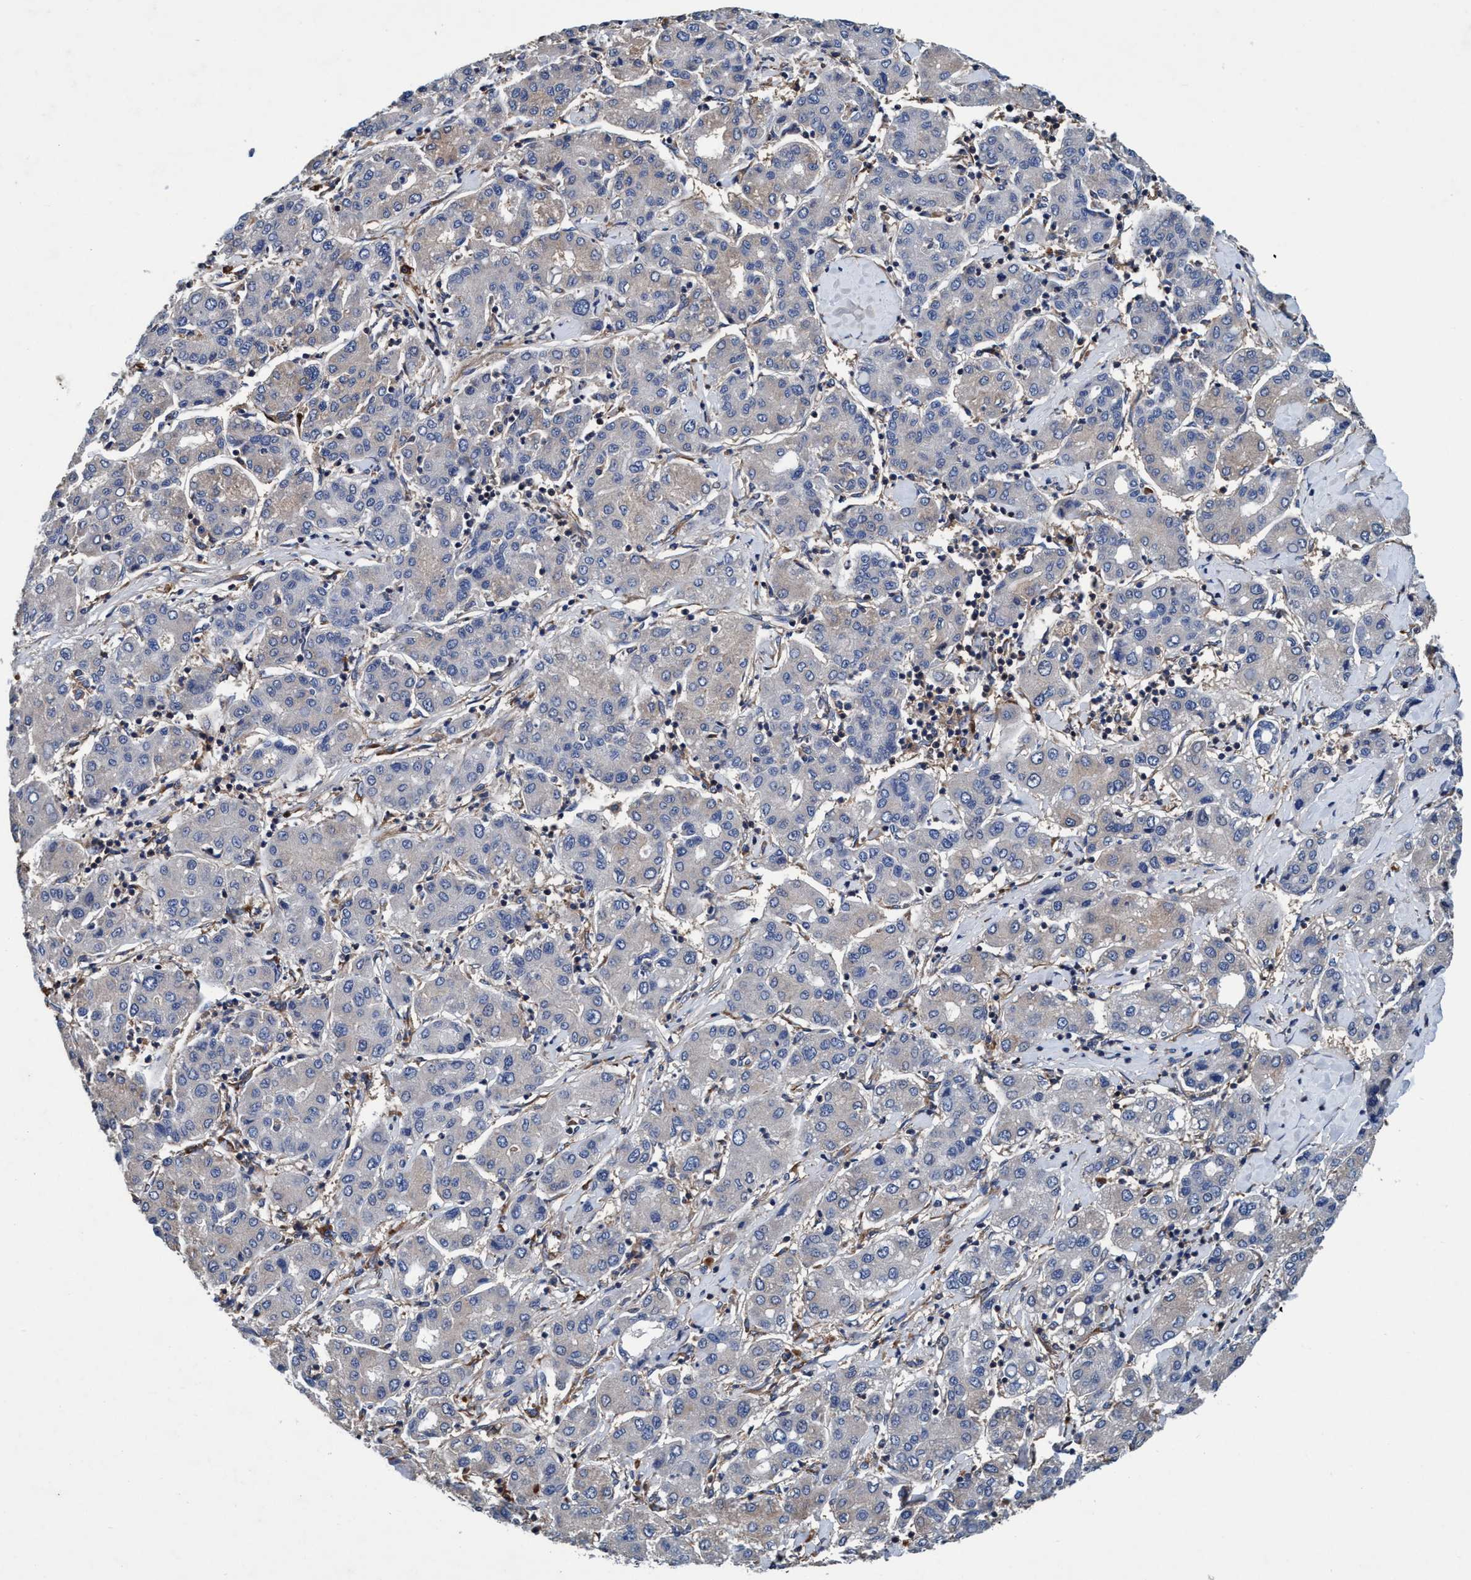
{"staining": {"intensity": "negative", "quantity": "none", "location": "none"}, "tissue": "liver cancer", "cell_type": "Tumor cells", "image_type": "cancer", "snomed": [{"axis": "morphology", "description": "Carcinoma, Hepatocellular, NOS"}, {"axis": "topography", "description": "Liver"}], "caption": "Immunohistochemistry histopathology image of neoplastic tissue: hepatocellular carcinoma (liver) stained with DAB (3,3'-diaminobenzidine) shows no significant protein positivity in tumor cells.", "gene": "ENDOG", "patient": {"sex": "male", "age": 65}}